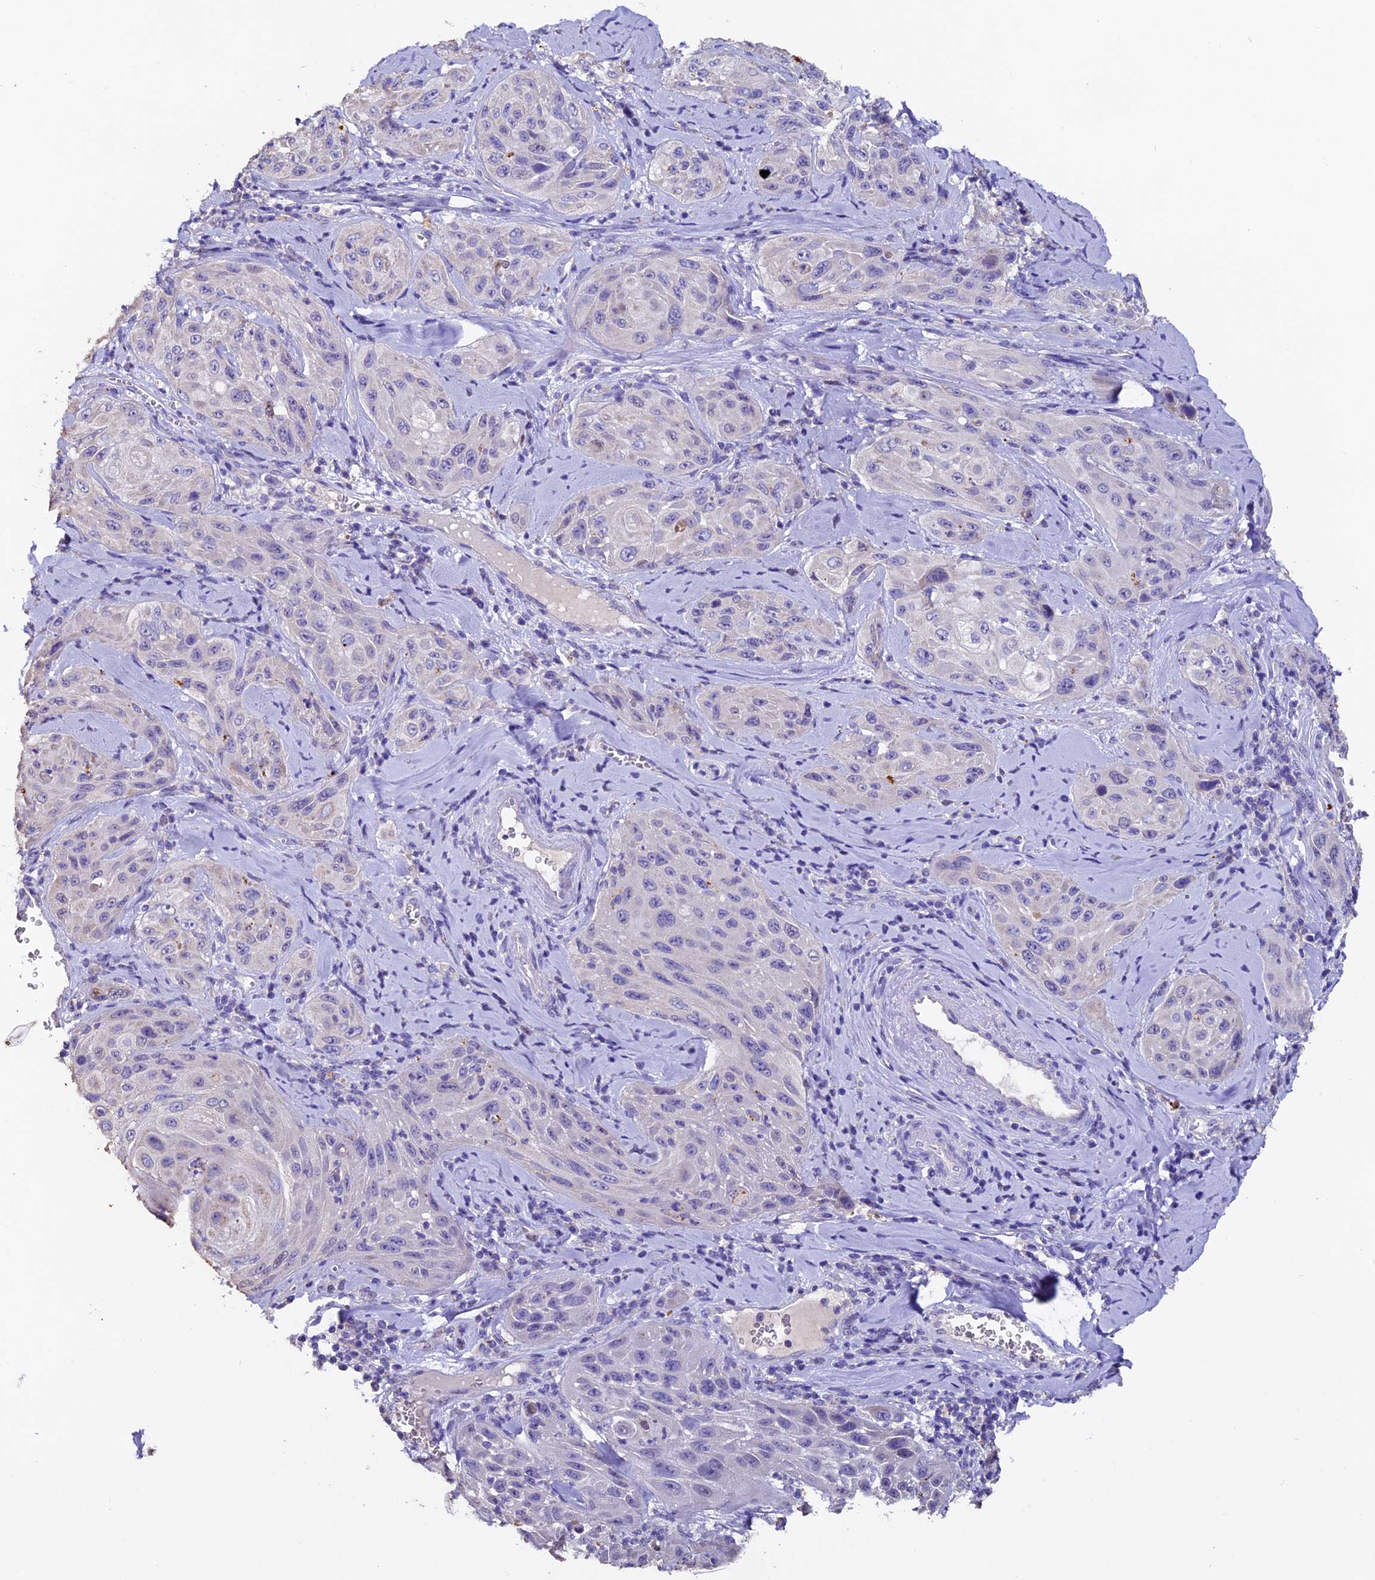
{"staining": {"intensity": "negative", "quantity": "none", "location": "none"}, "tissue": "cervical cancer", "cell_type": "Tumor cells", "image_type": "cancer", "snomed": [{"axis": "morphology", "description": "Squamous cell carcinoma, NOS"}, {"axis": "topography", "description": "Cervix"}], "caption": "This photomicrograph is of cervical squamous cell carcinoma stained with immunohistochemistry to label a protein in brown with the nuclei are counter-stained blue. There is no positivity in tumor cells.", "gene": "FBXW9", "patient": {"sex": "female", "age": 42}}